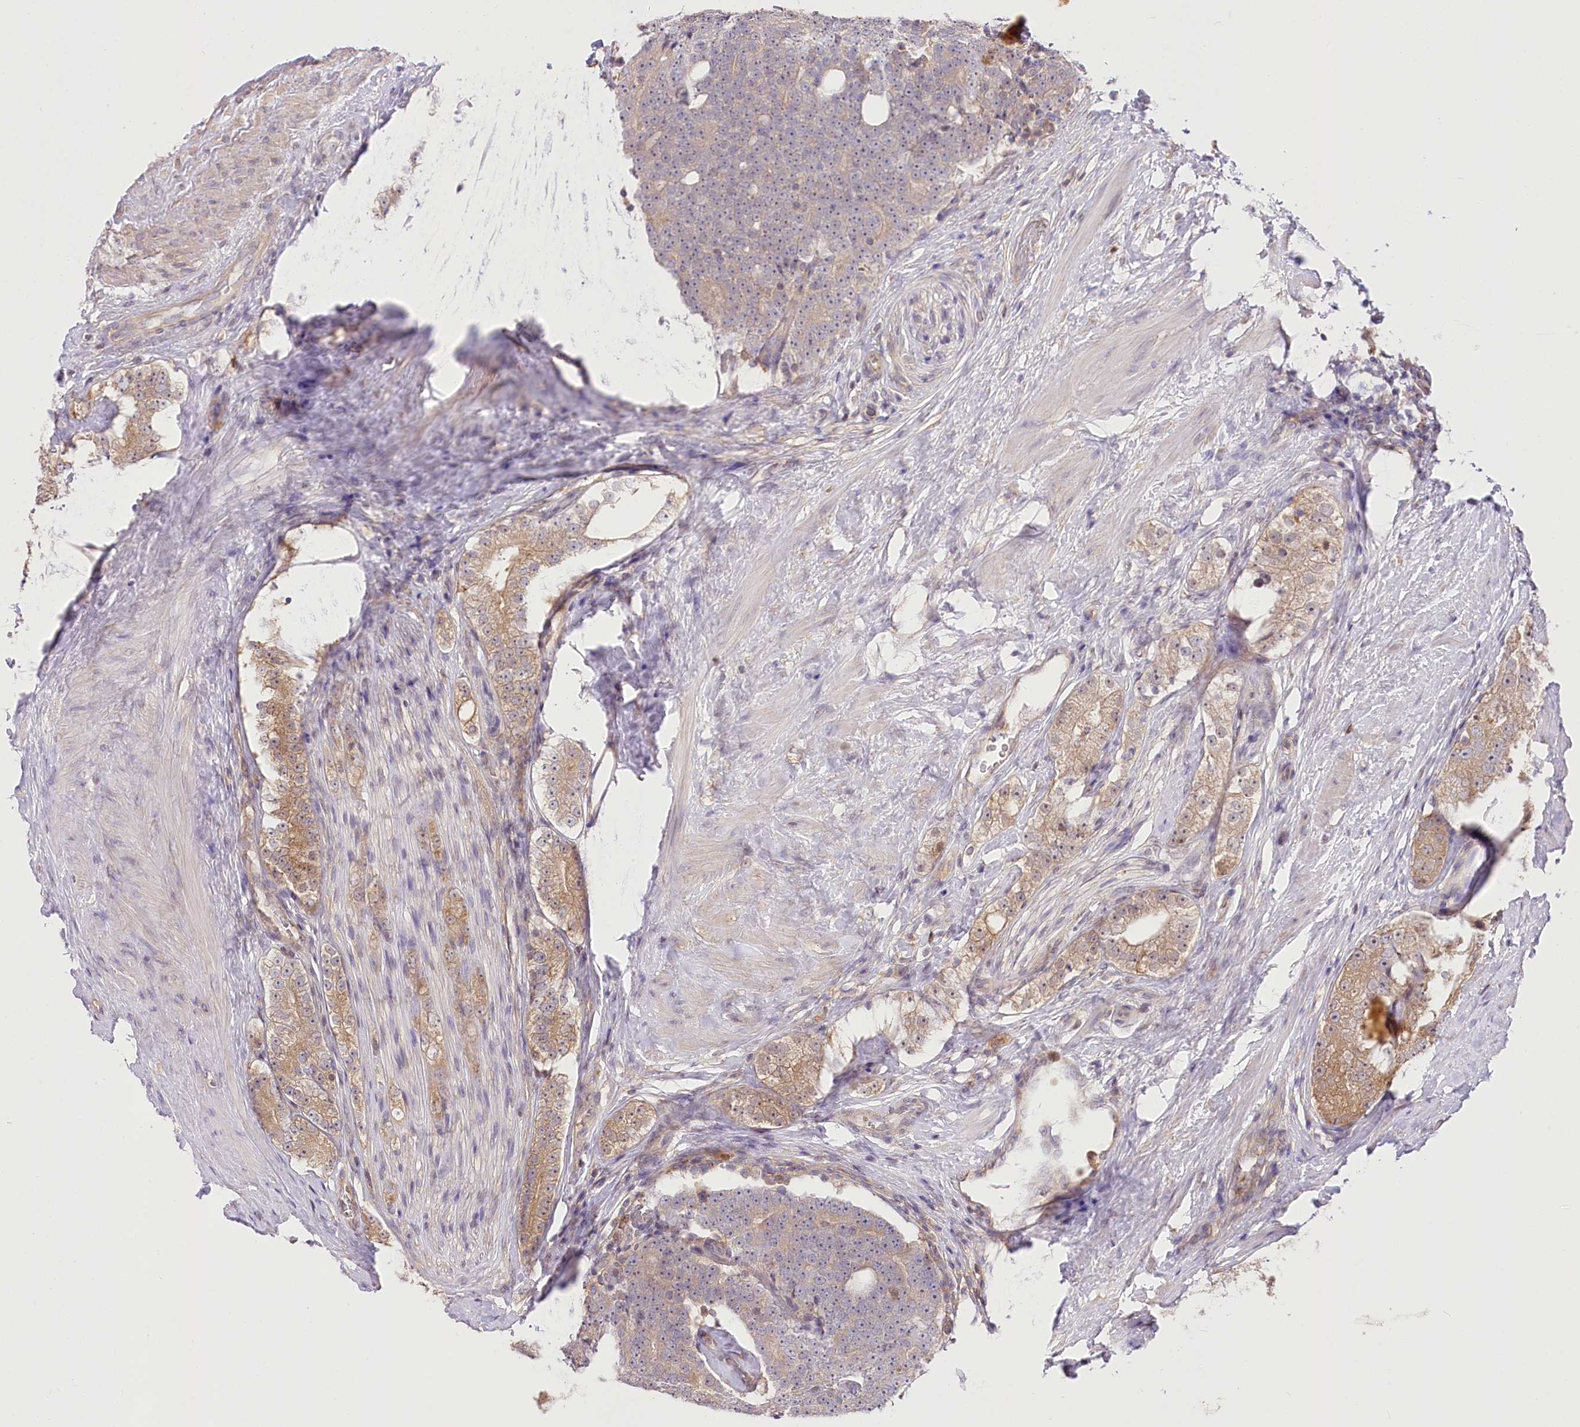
{"staining": {"intensity": "moderate", "quantity": "25%-75%", "location": "cytoplasmic/membranous"}, "tissue": "prostate cancer", "cell_type": "Tumor cells", "image_type": "cancer", "snomed": [{"axis": "morphology", "description": "Adenocarcinoma, High grade"}, {"axis": "topography", "description": "Prostate"}], "caption": "High-grade adenocarcinoma (prostate) stained with a brown dye demonstrates moderate cytoplasmic/membranous positive expression in approximately 25%-75% of tumor cells.", "gene": "UGP2", "patient": {"sex": "male", "age": 56}}